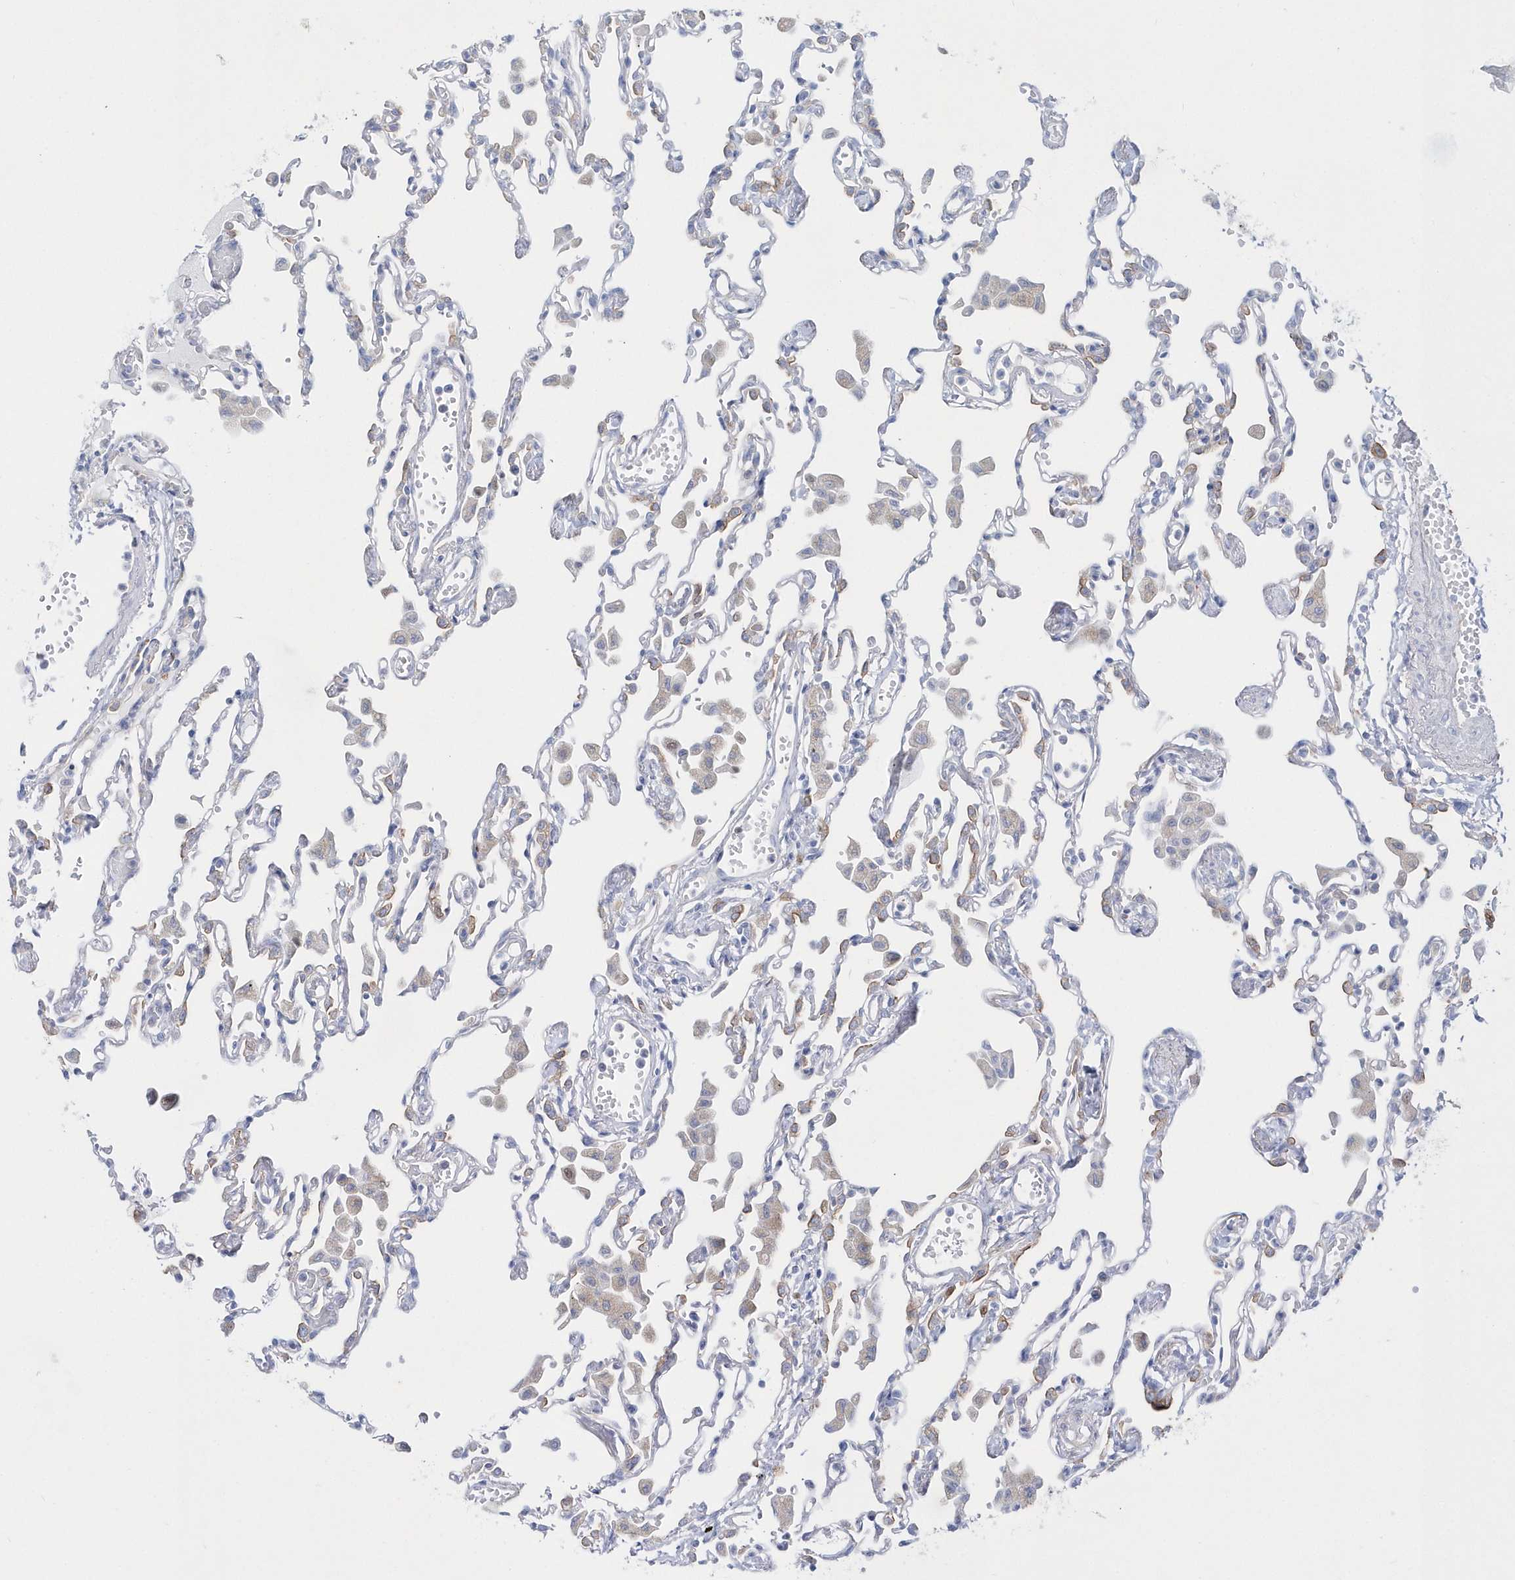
{"staining": {"intensity": "weak", "quantity": "<25%", "location": "cytoplasmic/membranous"}, "tissue": "lung", "cell_type": "Alveolar cells", "image_type": "normal", "snomed": [{"axis": "morphology", "description": "Normal tissue, NOS"}, {"axis": "topography", "description": "Bronchus"}, {"axis": "topography", "description": "Lung"}], "caption": "Photomicrograph shows no significant protein positivity in alveolar cells of normal lung.", "gene": "TMCO6", "patient": {"sex": "female", "age": 49}}